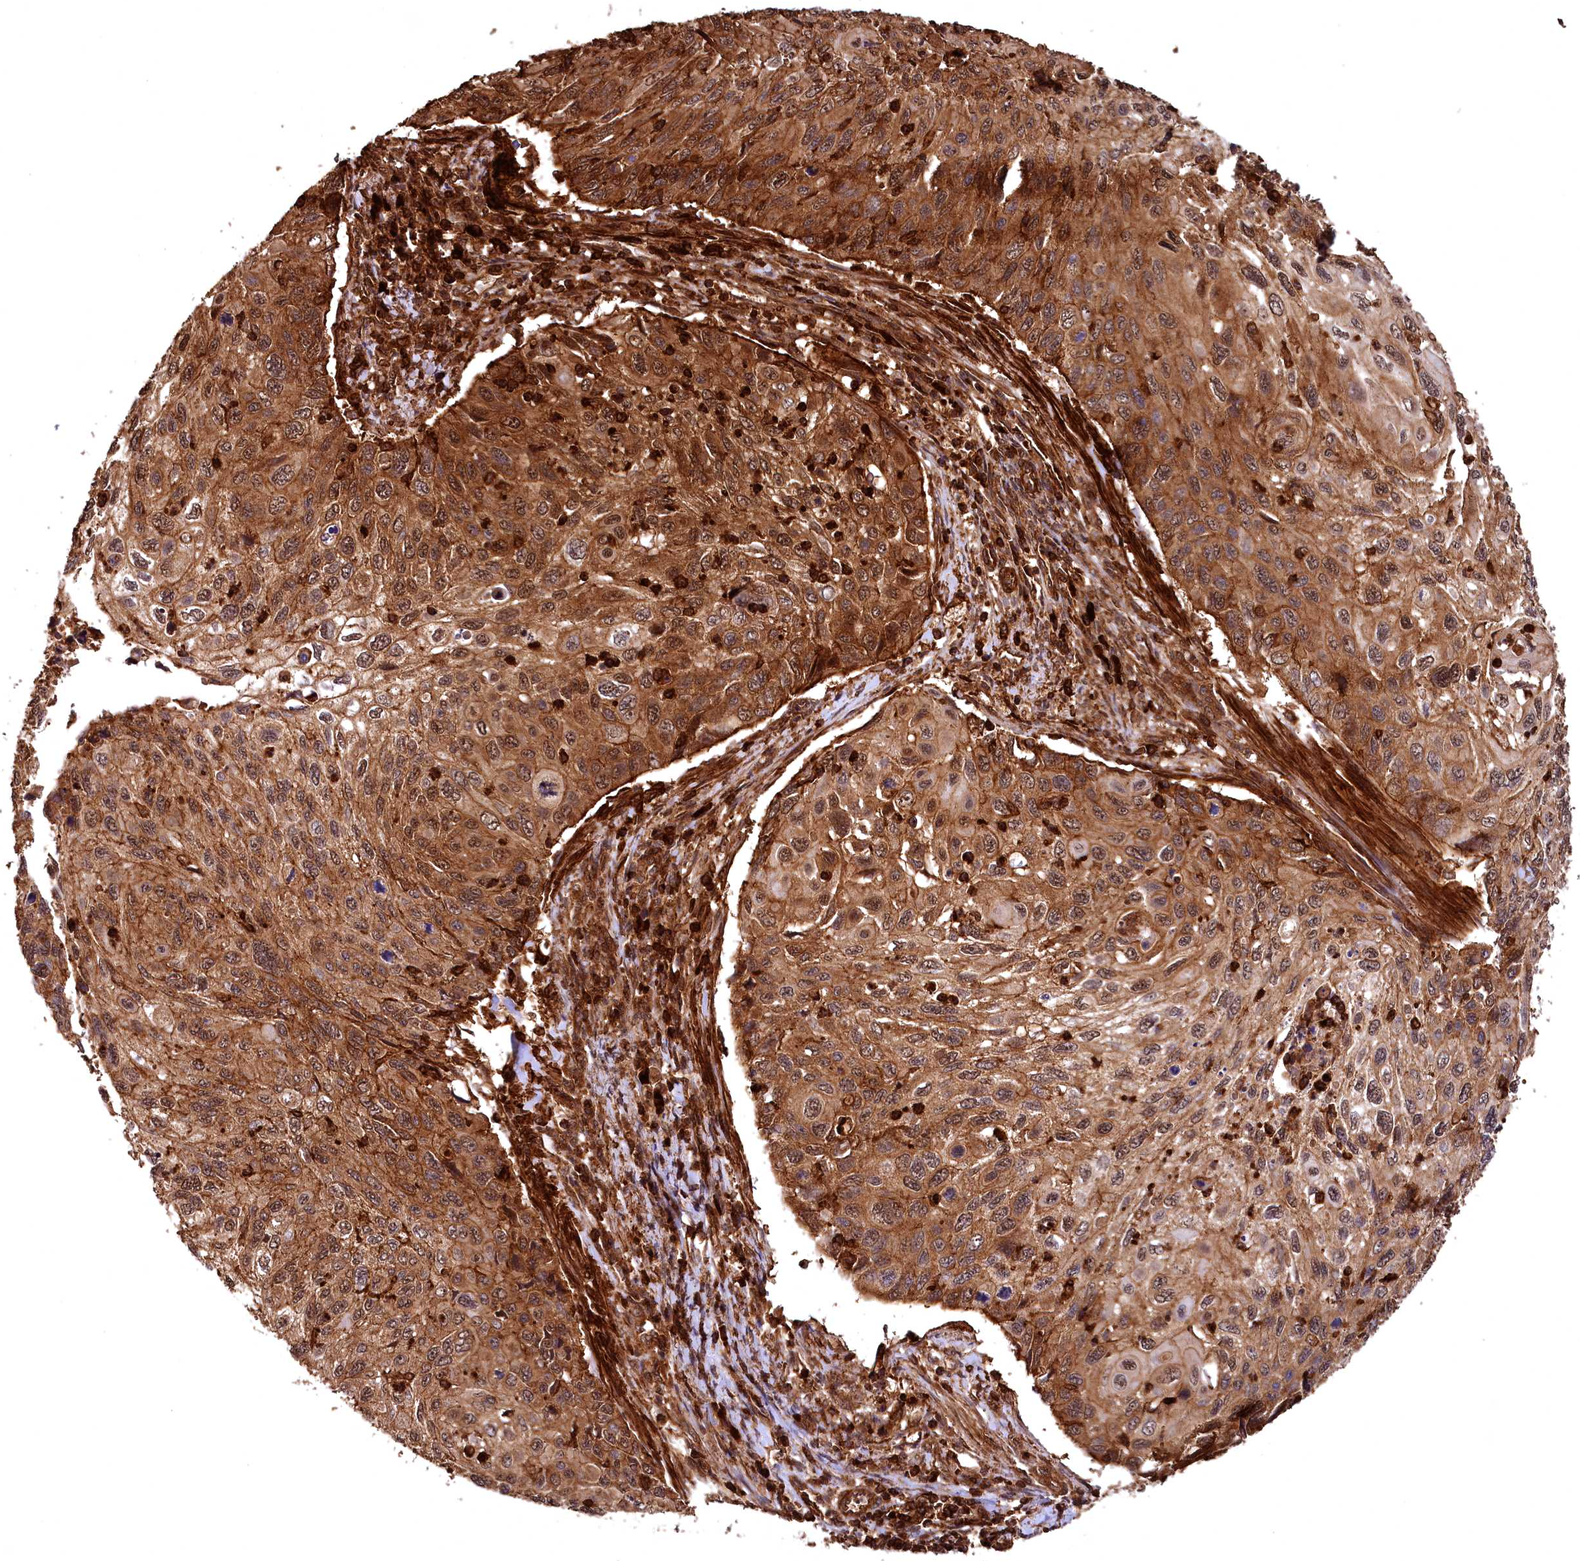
{"staining": {"intensity": "moderate", "quantity": ">75%", "location": "cytoplasmic/membranous,nuclear"}, "tissue": "cervical cancer", "cell_type": "Tumor cells", "image_type": "cancer", "snomed": [{"axis": "morphology", "description": "Squamous cell carcinoma, NOS"}, {"axis": "topography", "description": "Cervix"}], "caption": "DAB immunohistochemical staining of human cervical squamous cell carcinoma demonstrates moderate cytoplasmic/membranous and nuclear protein positivity in about >75% of tumor cells.", "gene": "STUB1", "patient": {"sex": "female", "age": 70}}